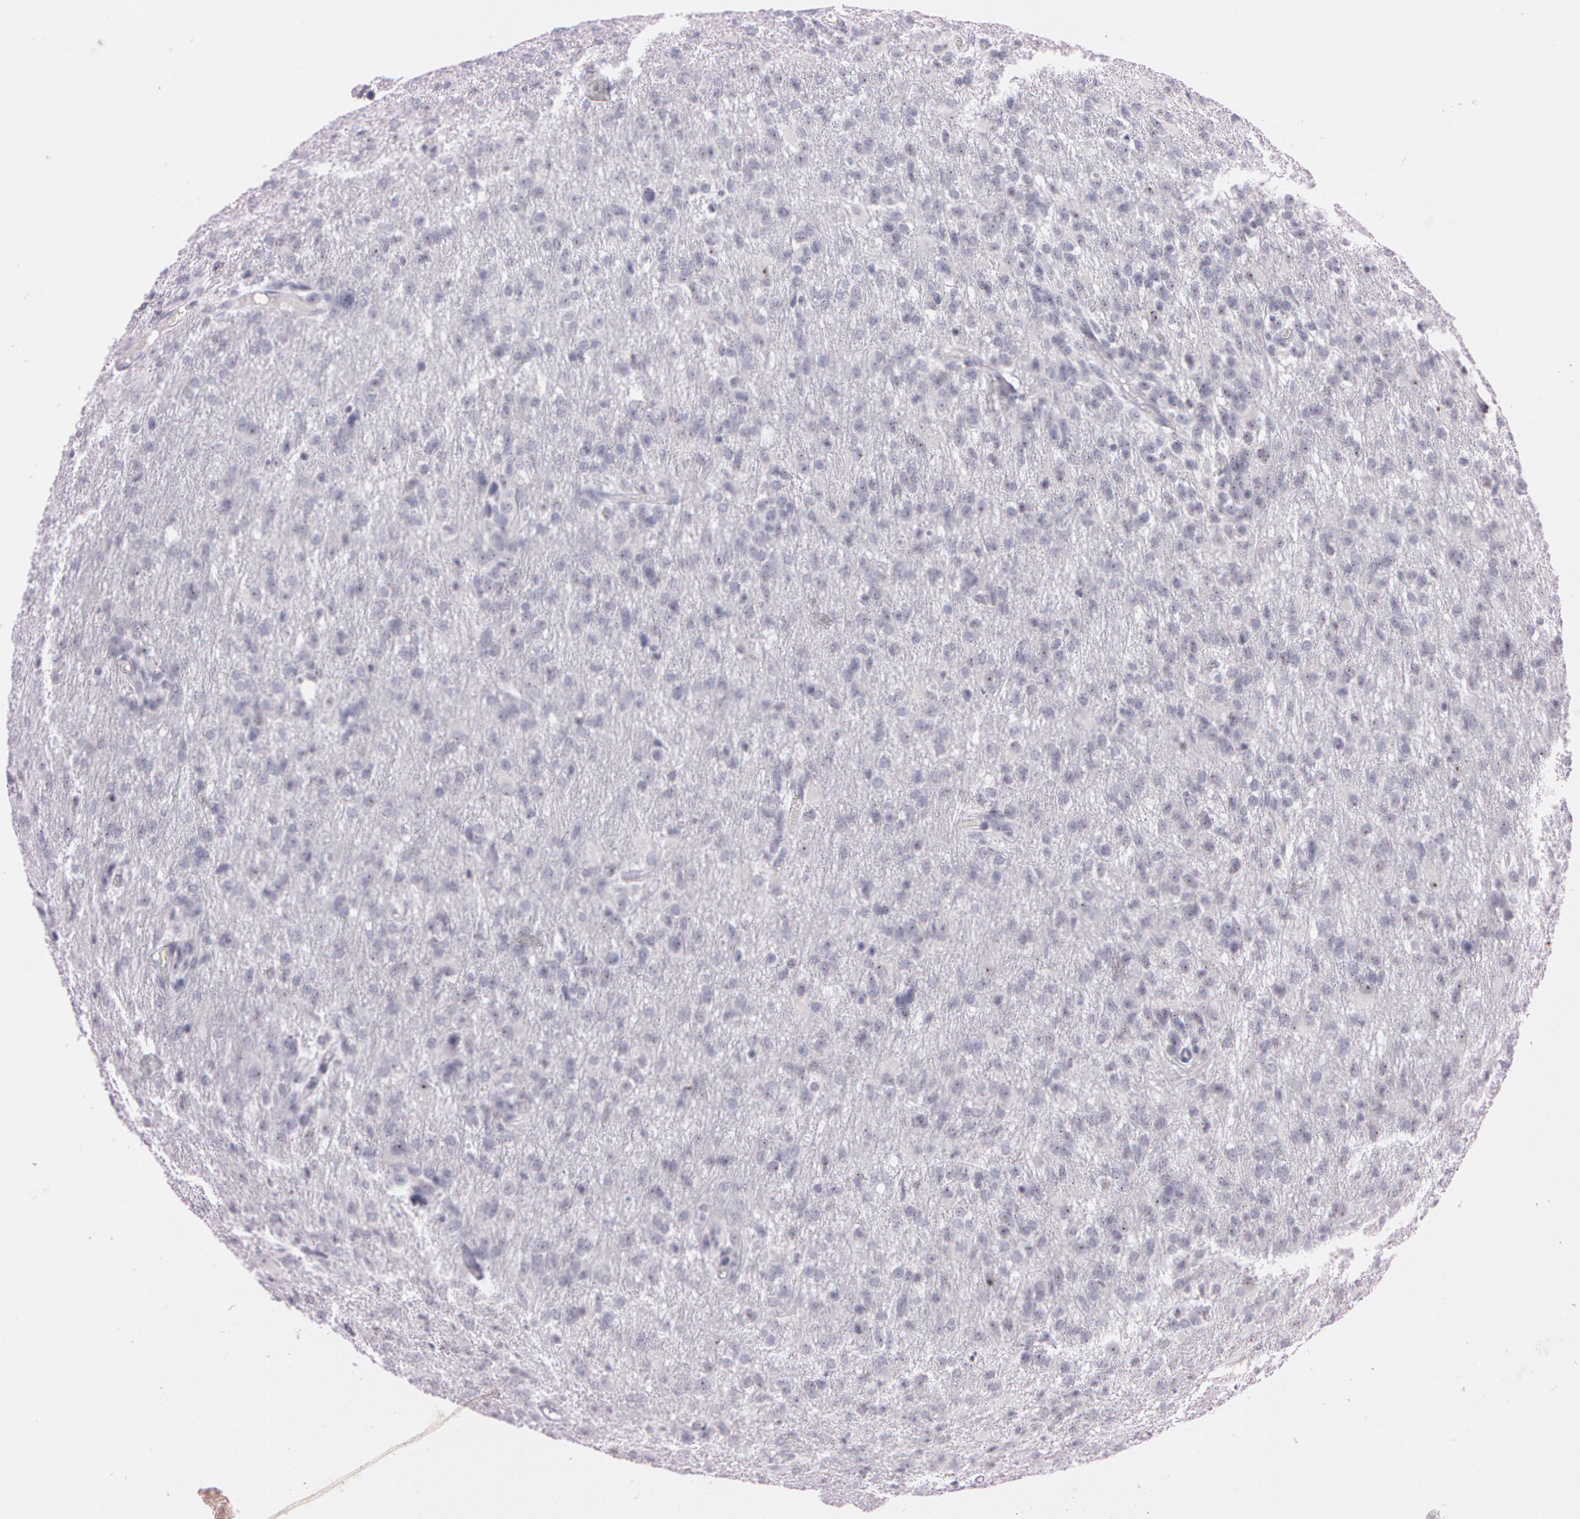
{"staining": {"intensity": "weak", "quantity": "25%-75%", "location": "nuclear"}, "tissue": "glioma", "cell_type": "Tumor cells", "image_type": "cancer", "snomed": [{"axis": "morphology", "description": "Glioma, malignant, High grade"}, {"axis": "topography", "description": "Brain"}], "caption": "Malignant high-grade glioma stained with DAB (3,3'-diaminobenzidine) immunohistochemistry exhibits low levels of weak nuclear staining in about 25%-75% of tumor cells. The protein is shown in brown color, while the nuclei are stained blue.", "gene": "FBL", "patient": {"sex": "male", "age": 68}}